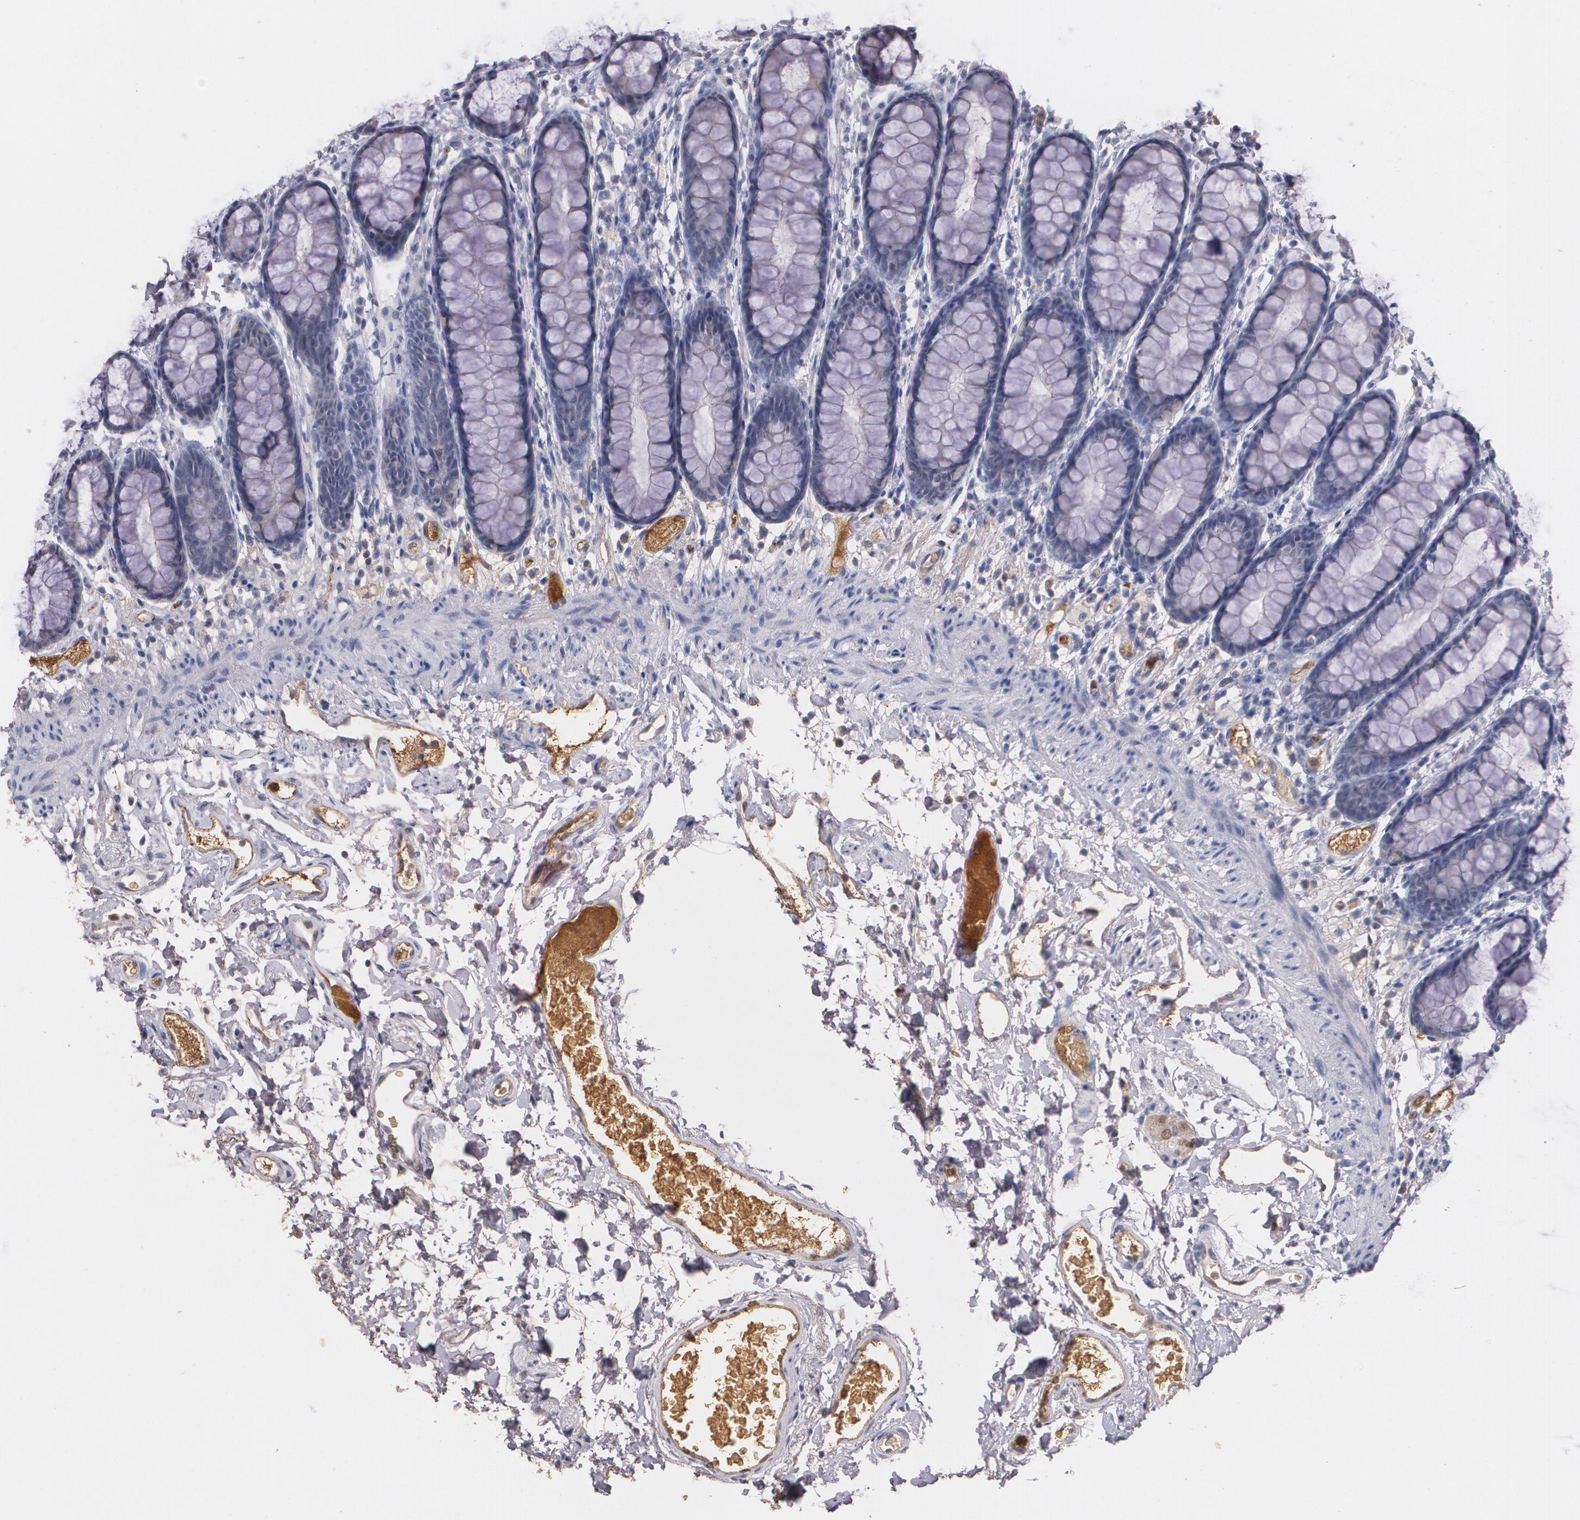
{"staining": {"intensity": "negative", "quantity": "none", "location": "none"}, "tissue": "rectum", "cell_type": "Glandular cells", "image_type": "normal", "snomed": [{"axis": "morphology", "description": "Normal tissue, NOS"}, {"axis": "topography", "description": "Rectum"}], "caption": "Immunohistochemistry of normal rectum displays no positivity in glandular cells.", "gene": "PTS", "patient": {"sex": "male", "age": 92}}